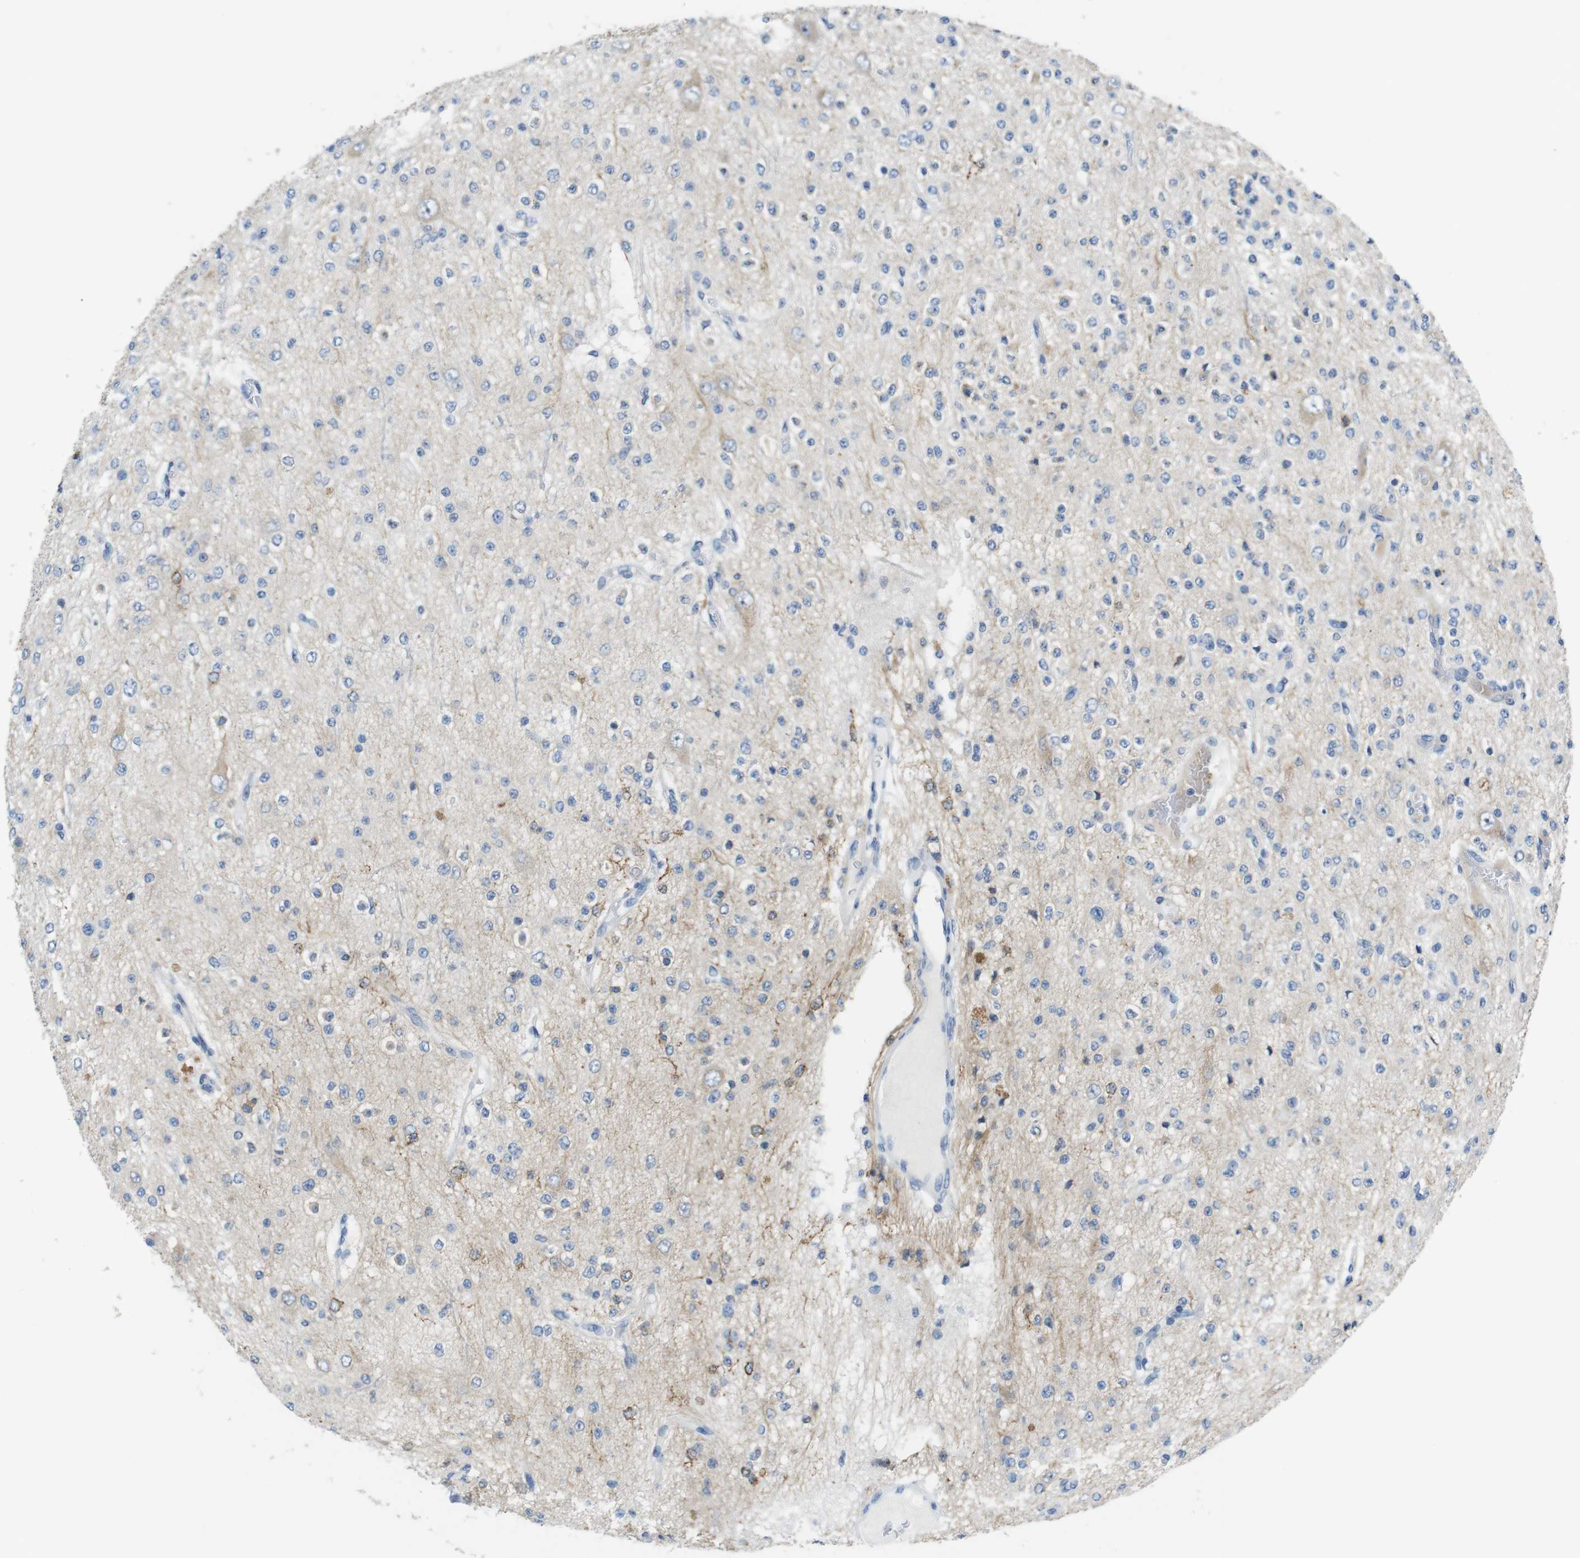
{"staining": {"intensity": "negative", "quantity": "none", "location": "none"}, "tissue": "glioma", "cell_type": "Tumor cells", "image_type": "cancer", "snomed": [{"axis": "morphology", "description": "Glioma, malignant, Low grade"}, {"axis": "topography", "description": "Brain"}], "caption": "The immunohistochemistry (IHC) histopathology image has no significant expression in tumor cells of glioma tissue. (Immunohistochemistry, brightfield microscopy, high magnification).", "gene": "TJP3", "patient": {"sex": "male", "age": 38}}